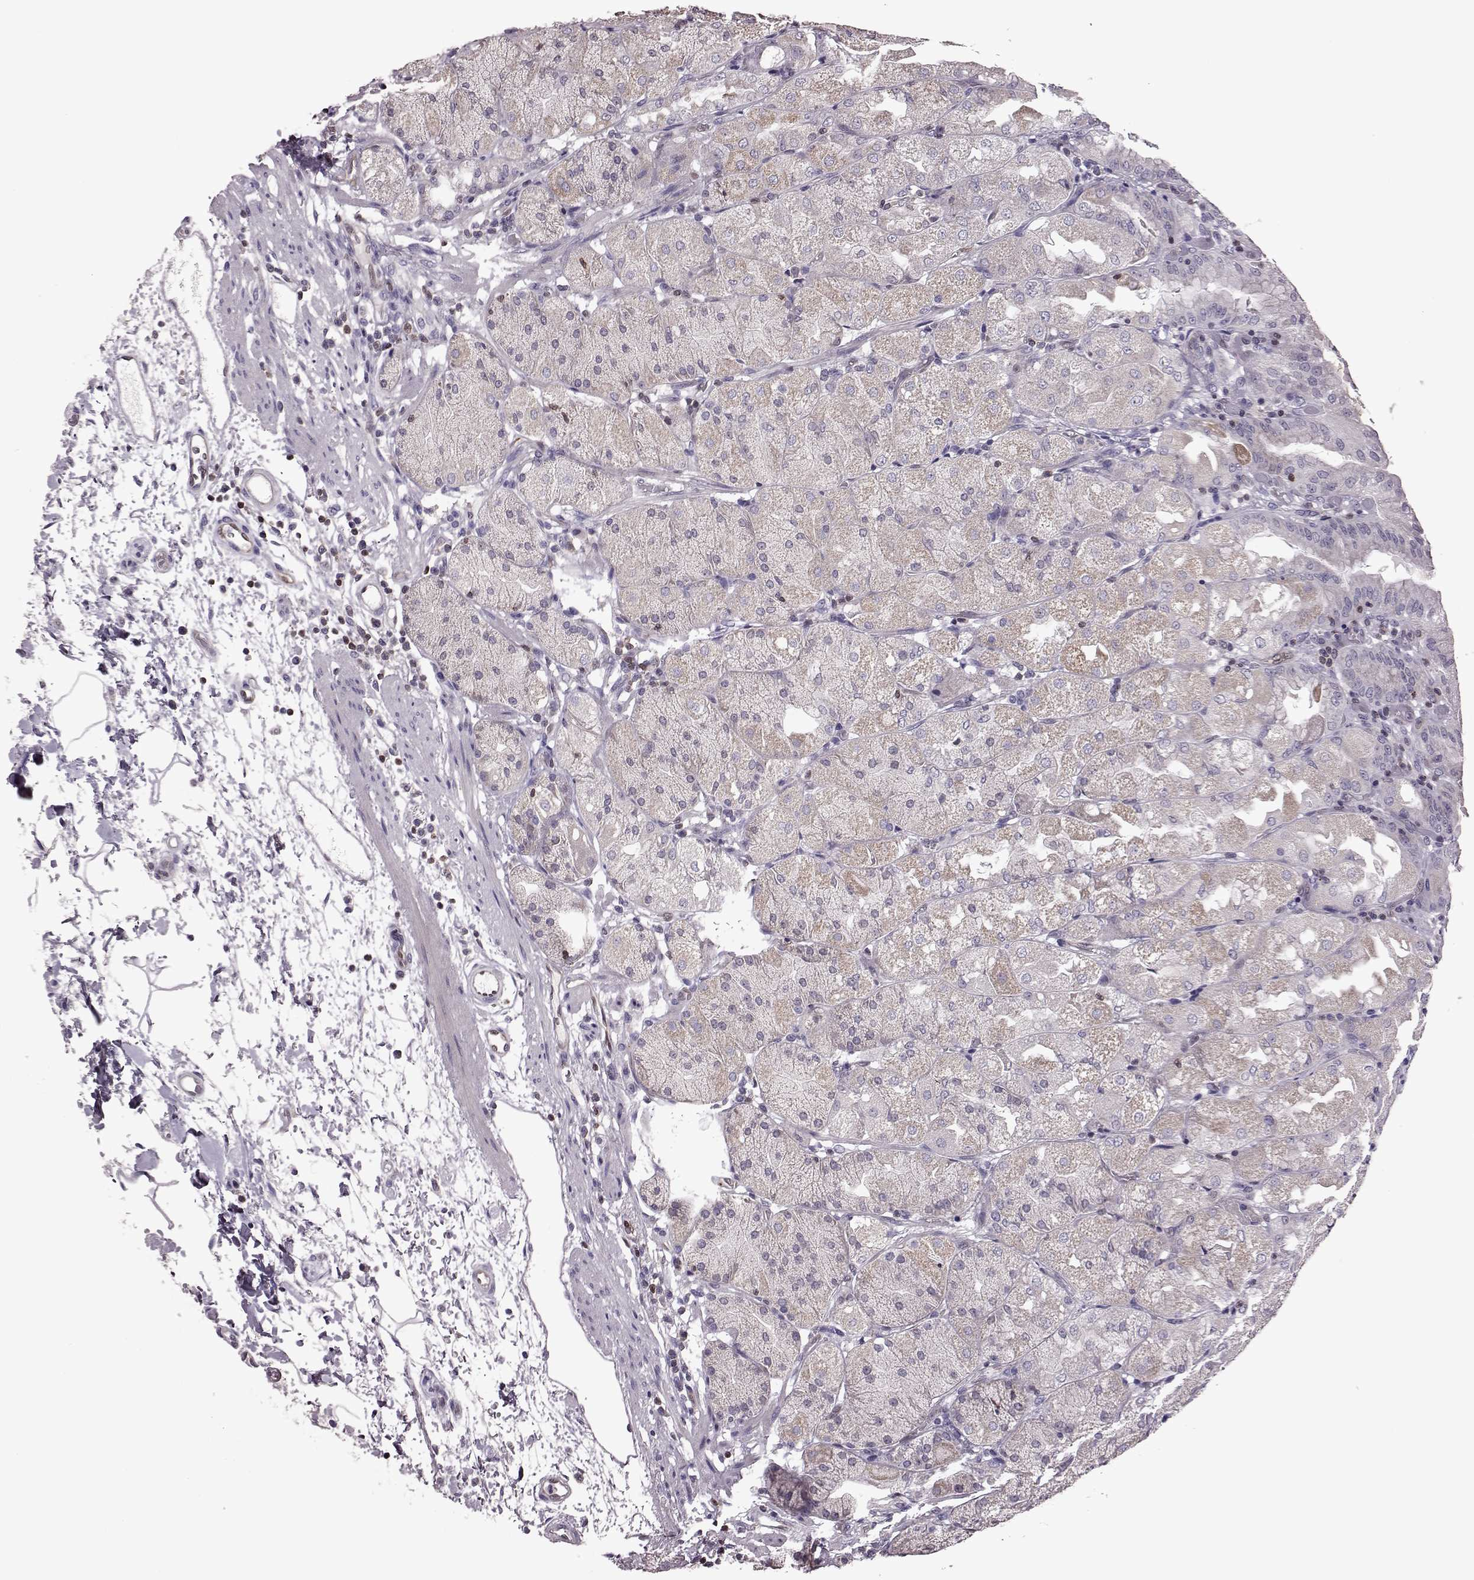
{"staining": {"intensity": "weak", "quantity": "25%-75%", "location": "cytoplasmic/membranous"}, "tissue": "stomach", "cell_type": "Glandular cells", "image_type": "normal", "snomed": [{"axis": "morphology", "description": "Normal tissue, NOS"}, {"axis": "topography", "description": "Stomach, upper"}, {"axis": "topography", "description": "Stomach"}, {"axis": "topography", "description": "Stomach, lower"}], "caption": "Immunohistochemistry (IHC) image of unremarkable stomach: human stomach stained using immunohistochemistry (IHC) reveals low levels of weak protein expression localized specifically in the cytoplasmic/membranous of glandular cells, appearing as a cytoplasmic/membranous brown color.", "gene": "CDC42SE1", "patient": {"sex": "male", "age": 62}}